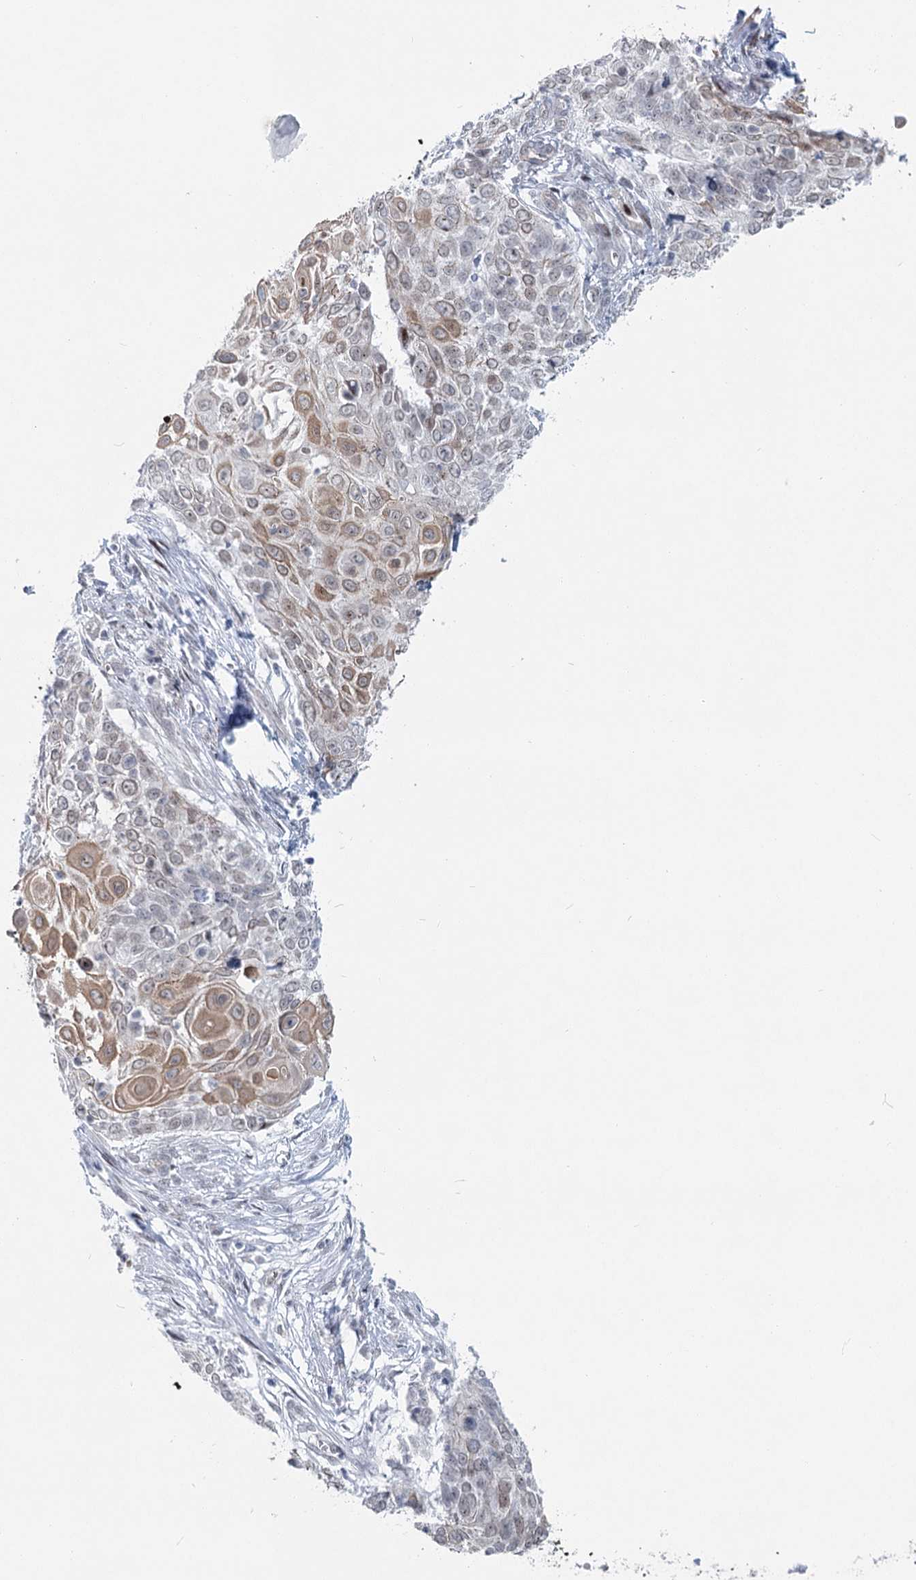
{"staining": {"intensity": "moderate", "quantity": "<25%", "location": "cytoplasmic/membranous,nuclear"}, "tissue": "cervical cancer", "cell_type": "Tumor cells", "image_type": "cancer", "snomed": [{"axis": "morphology", "description": "Squamous cell carcinoma, NOS"}, {"axis": "topography", "description": "Cervix"}], "caption": "A histopathology image of human cervical cancer (squamous cell carcinoma) stained for a protein shows moderate cytoplasmic/membranous and nuclear brown staining in tumor cells.", "gene": "ABHD8", "patient": {"sex": "female", "age": 39}}